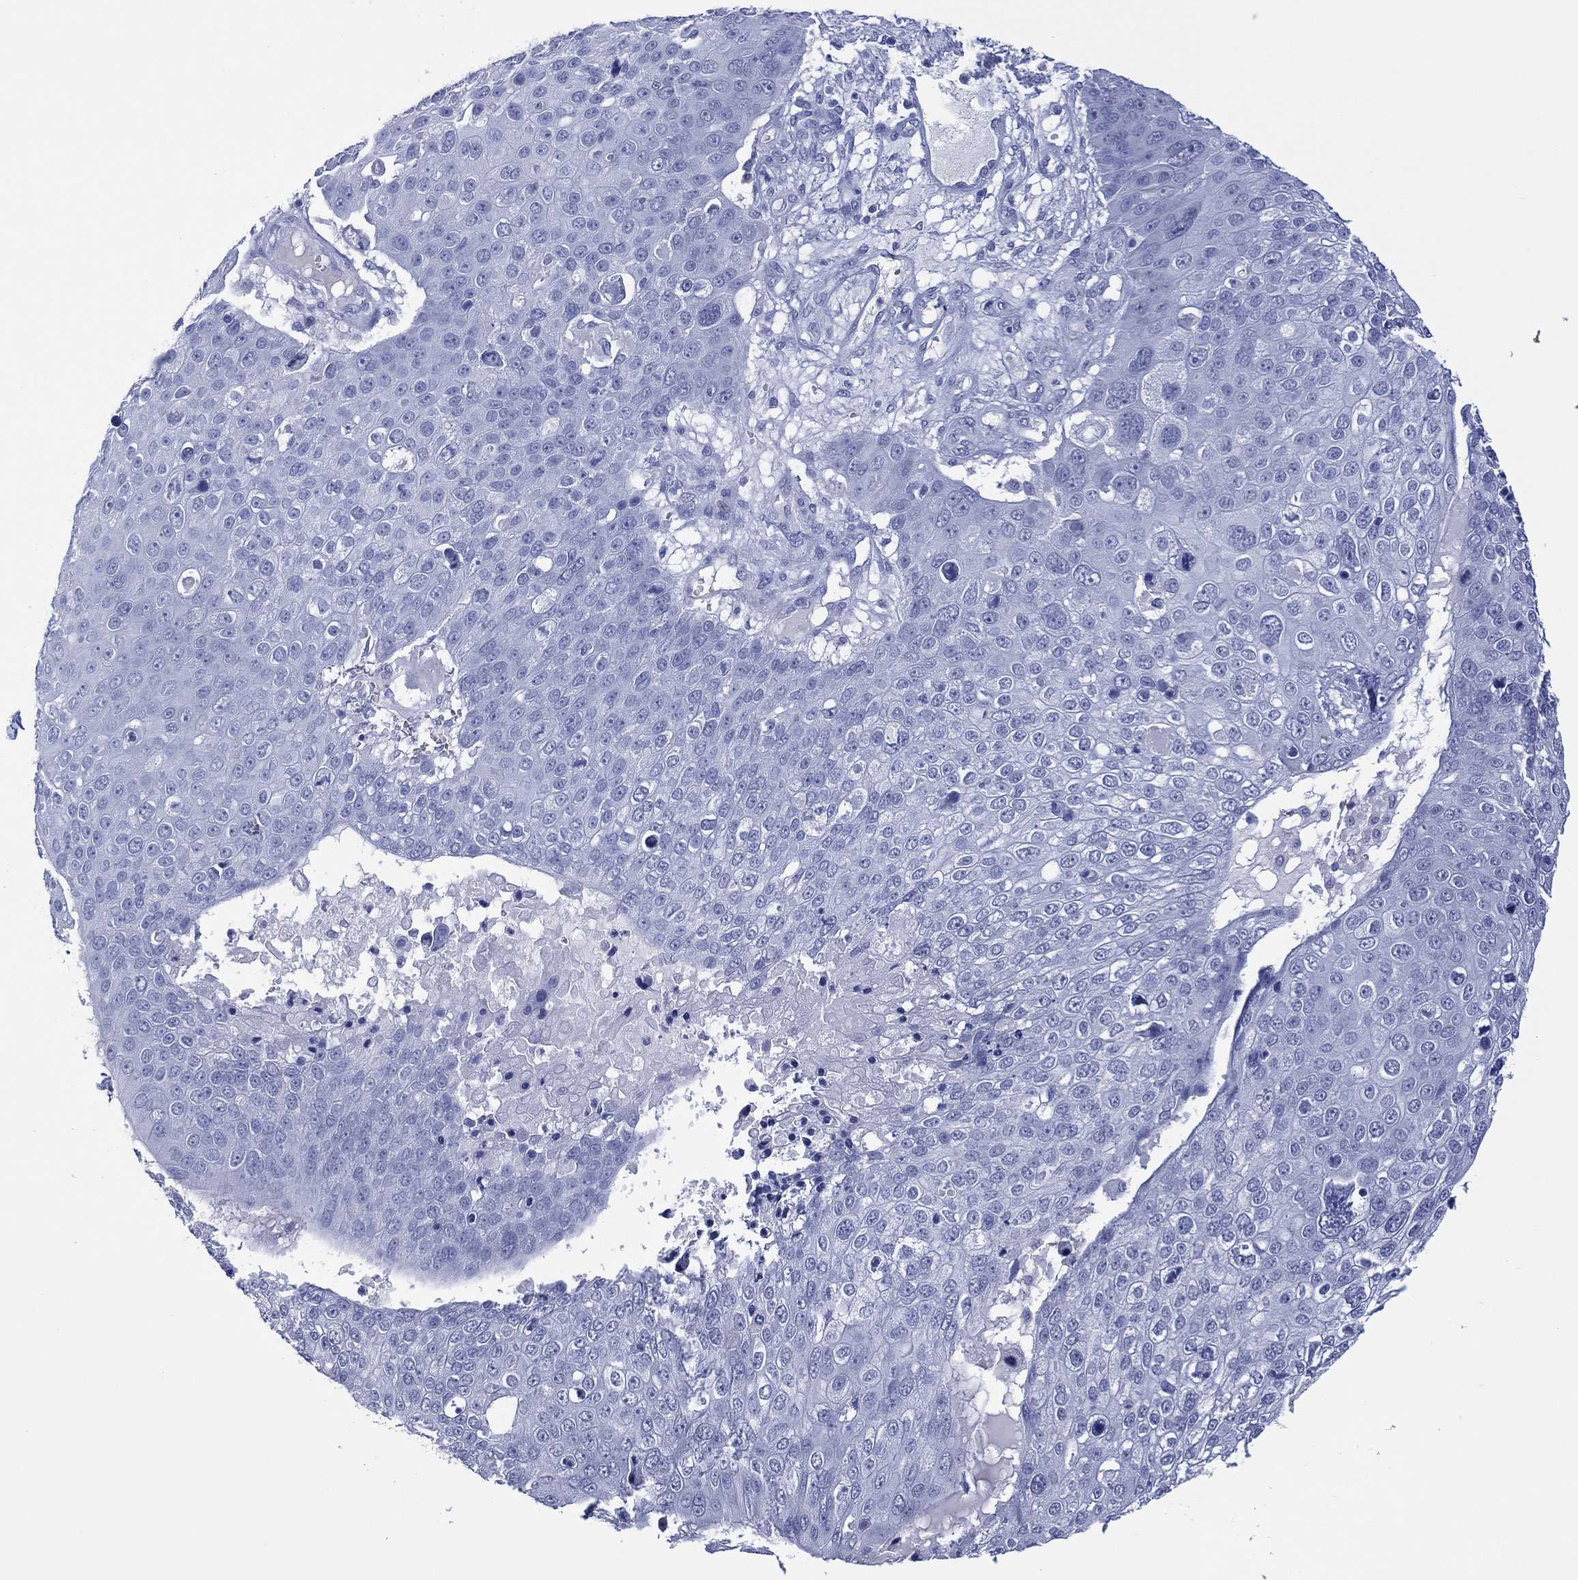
{"staining": {"intensity": "negative", "quantity": "none", "location": "none"}, "tissue": "skin cancer", "cell_type": "Tumor cells", "image_type": "cancer", "snomed": [{"axis": "morphology", "description": "Squamous cell carcinoma, NOS"}, {"axis": "topography", "description": "Skin"}], "caption": "Immunohistochemistry (IHC) of squamous cell carcinoma (skin) shows no positivity in tumor cells.", "gene": "UTF1", "patient": {"sex": "male", "age": 71}}